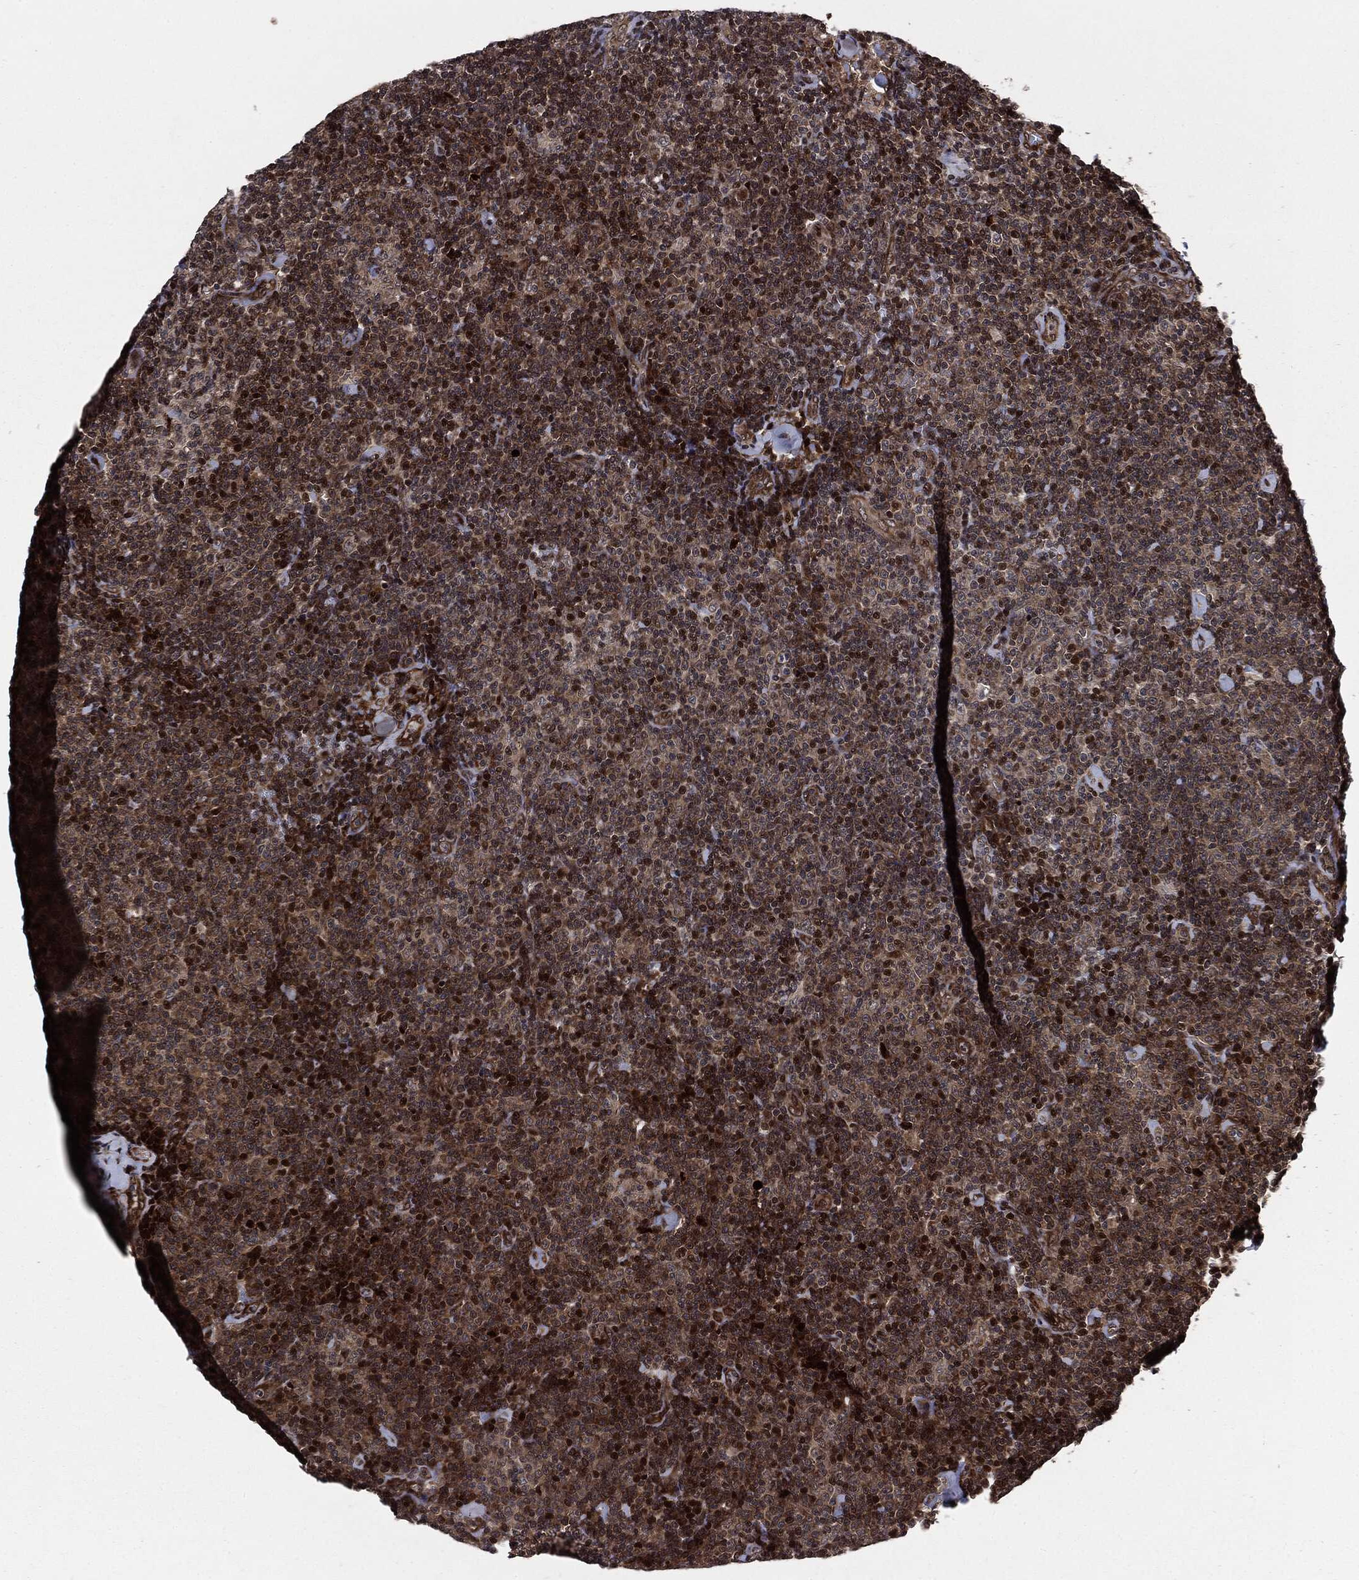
{"staining": {"intensity": "strong", "quantity": "25%-75%", "location": "cytoplasmic/membranous,nuclear"}, "tissue": "lymphoma", "cell_type": "Tumor cells", "image_type": "cancer", "snomed": [{"axis": "morphology", "description": "Malignant lymphoma, non-Hodgkin's type, Low grade"}, {"axis": "topography", "description": "Lymph node"}], "caption": "The immunohistochemical stain labels strong cytoplasmic/membranous and nuclear staining in tumor cells of low-grade malignant lymphoma, non-Hodgkin's type tissue.", "gene": "SMAD4", "patient": {"sex": "male", "age": 81}}